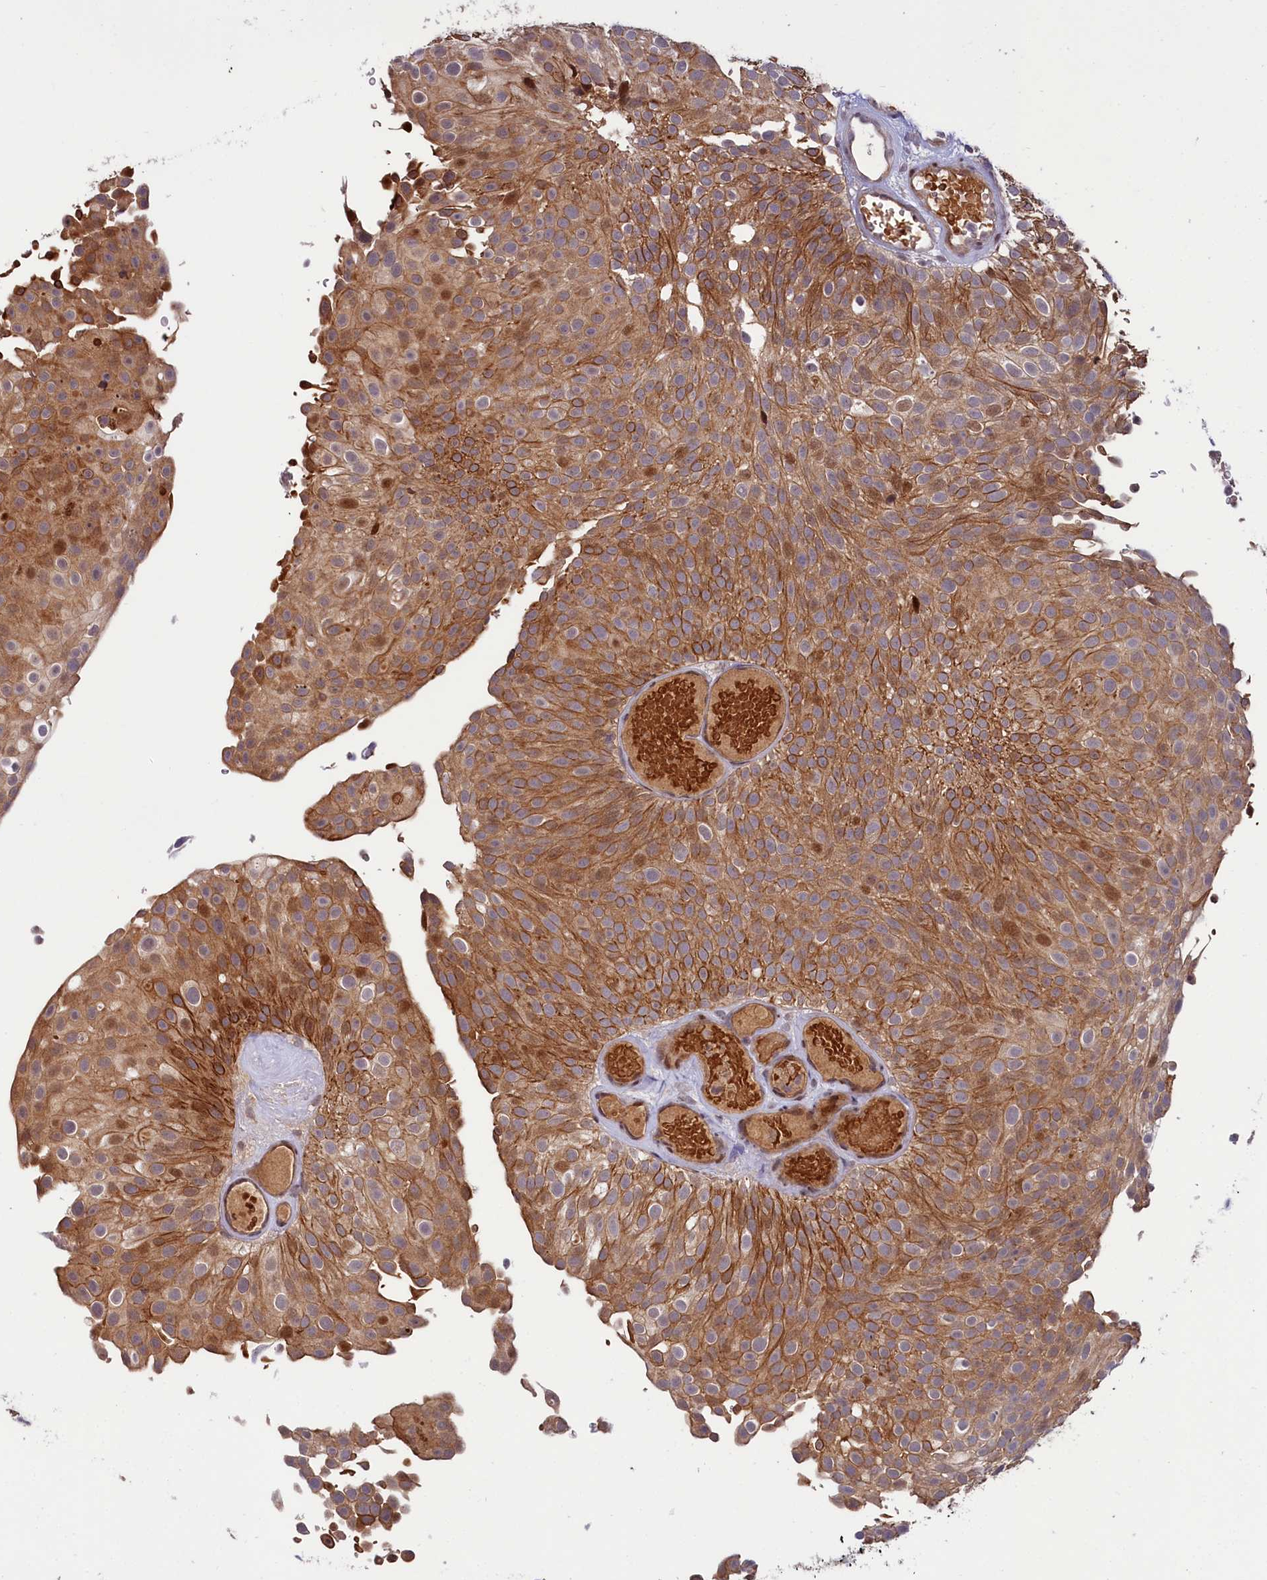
{"staining": {"intensity": "moderate", "quantity": ">75%", "location": "cytoplasmic/membranous,nuclear"}, "tissue": "urothelial cancer", "cell_type": "Tumor cells", "image_type": "cancer", "snomed": [{"axis": "morphology", "description": "Urothelial carcinoma, Low grade"}, {"axis": "topography", "description": "Urinary bladder"}], "caption": "The image exhibits staining of urothelial carcinoma (low-grade), revealing moderate cytoplasmic/membranous and nuclear protein staining (brown color) within tumor cells.", "gene": "N4BP2L1", "patient": {"sex": "male", "age": 78}}